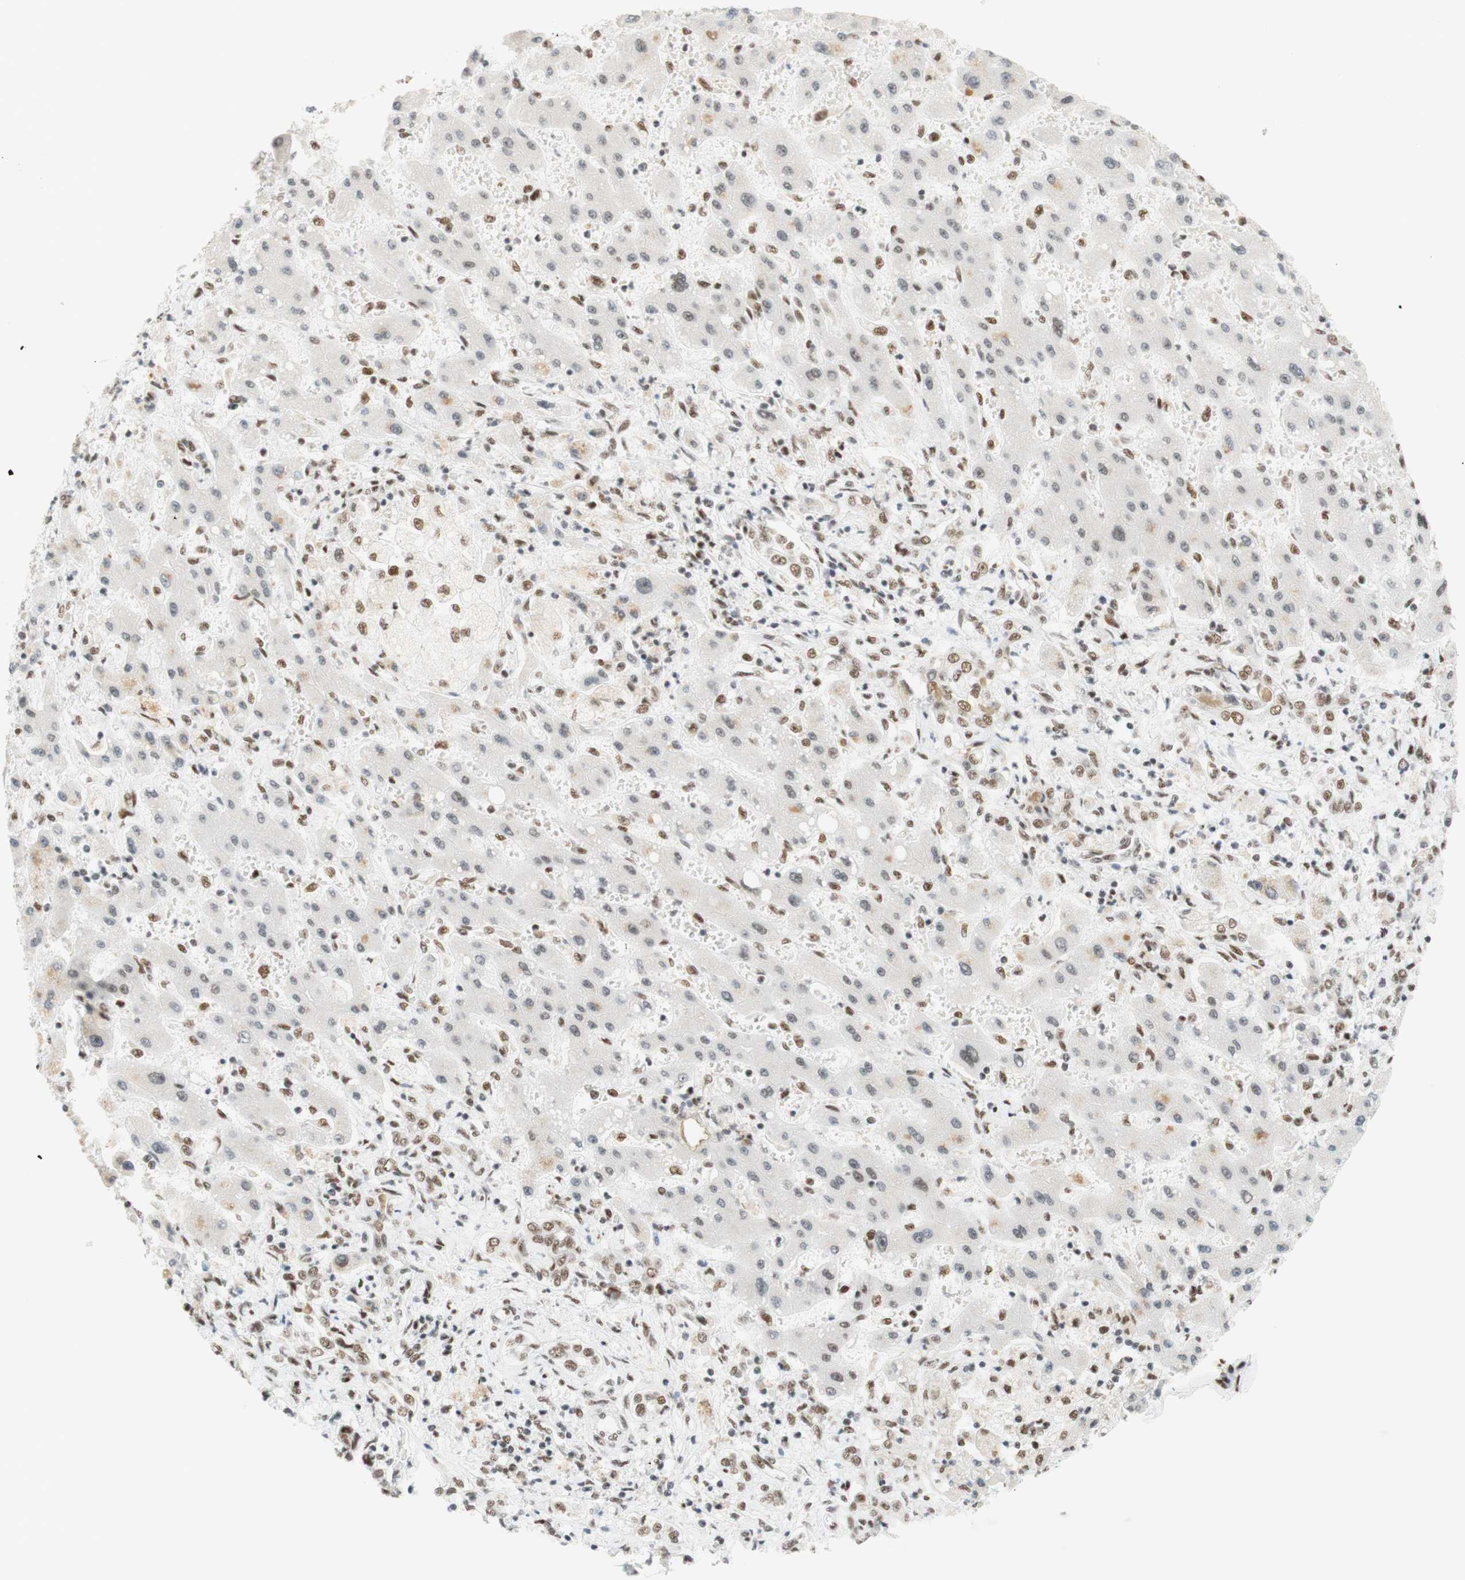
{"staining": {"intensity": "moderate", "quantity": "25%-75%", "location": "nuclear"}, "tissue": "liver cancer", "cell_type": "Tumor cells", "image_type": "cancer", "snomed": [{"axis": "morphology", "description": "Cholangiocarcinoma"}, {"axis": "topography", "description": "Liver"}], "caption": "Liver cancer (cholangiocarcinoma) was stained to show a protein in brown. There is medium levels of moderate nuclear positivity in approximately 25%-75% of tumor cells. Using DAB (3,3'-diaminobenzidine) (brown) and hematoxylin (blue) stains, captured at high magnification using brightfield microscopy.", "gene": "RNF20", "patient": {"sex": "male", "age": 50}}